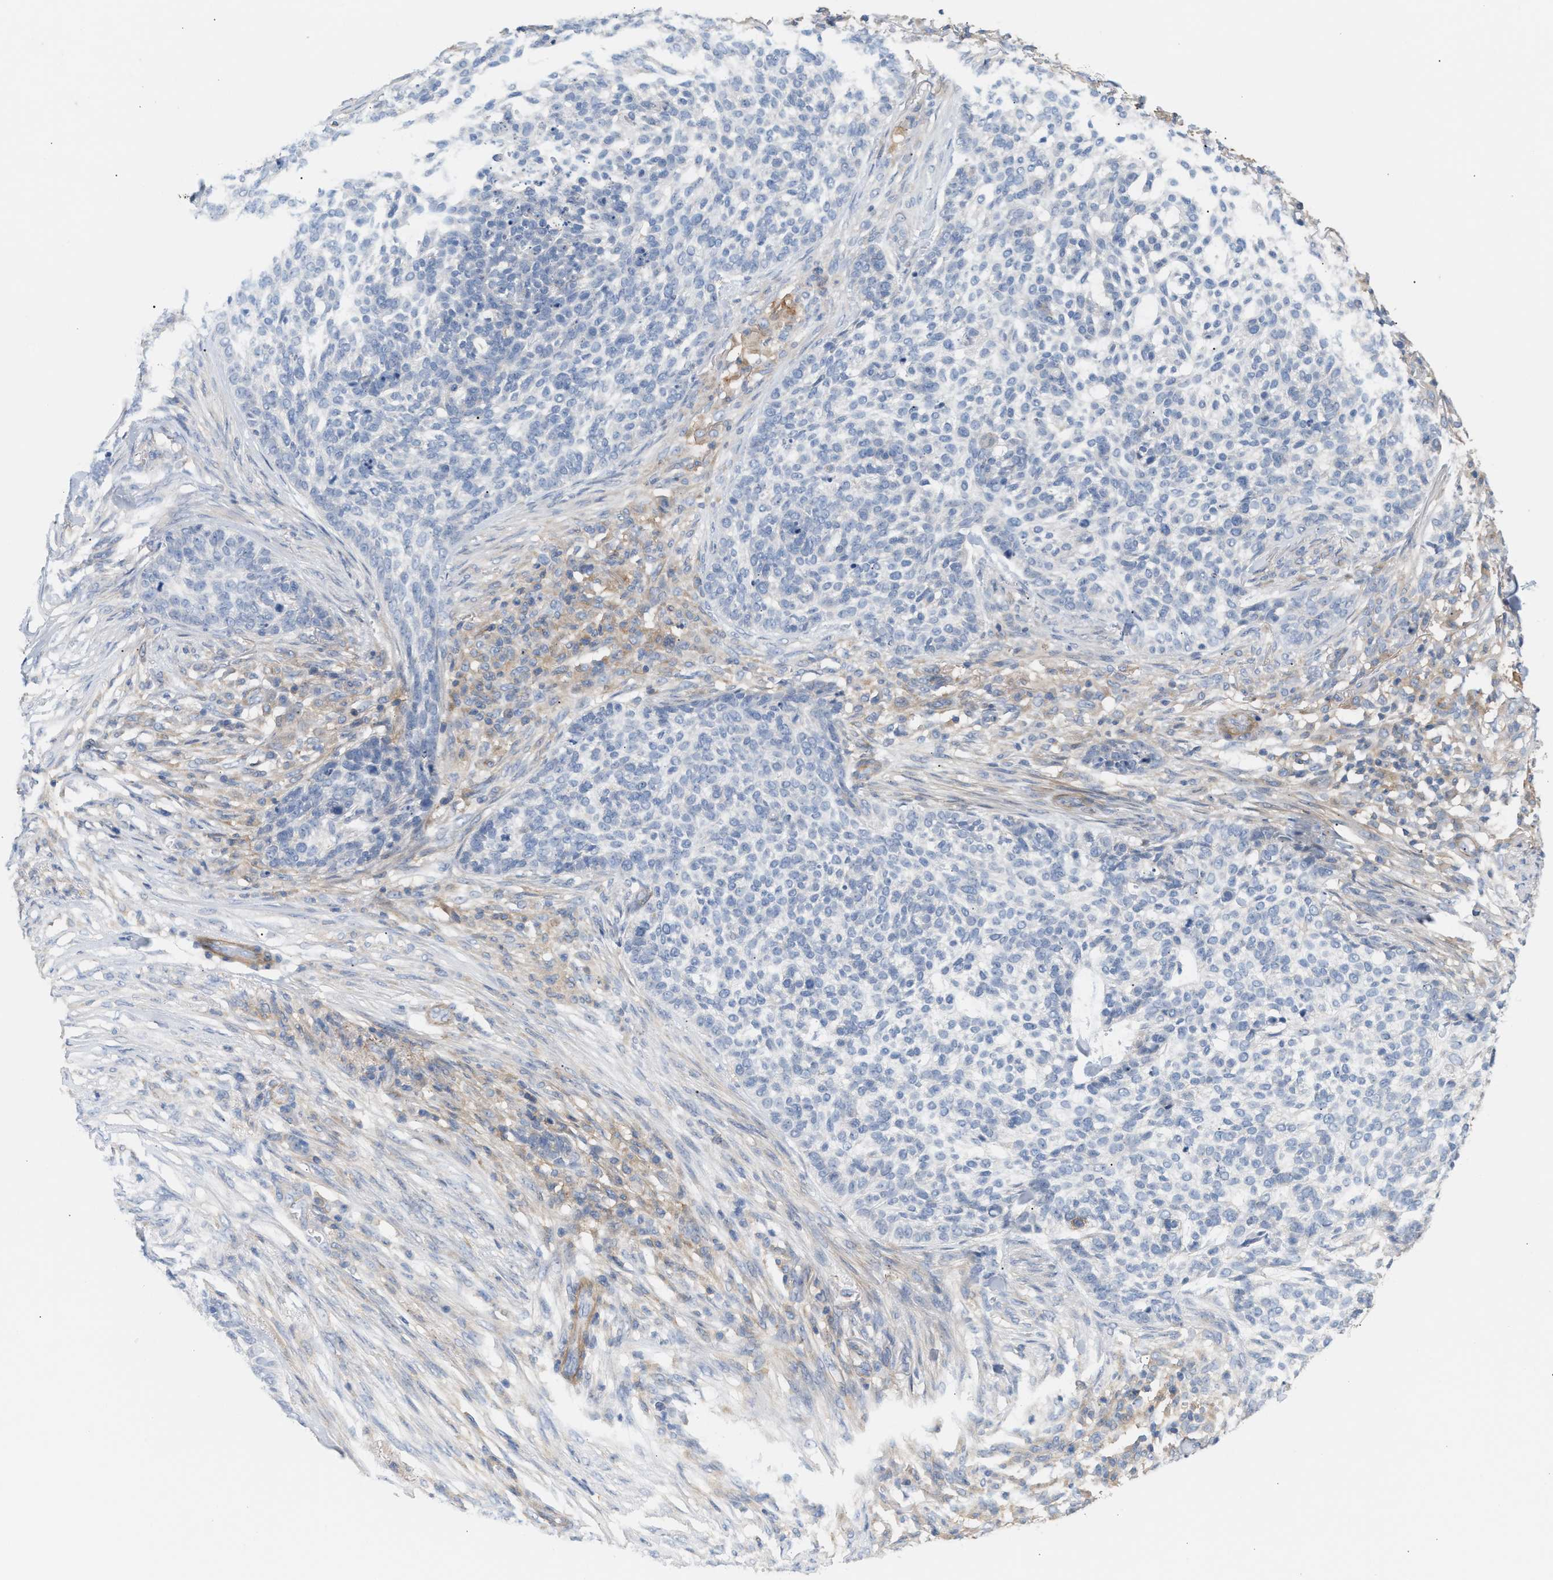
{"staining": {"intensity": "negative", "quantity": "none", "location": "none"}, "tissue": "skin cancer", "cell_type": "Tumor cells", "image_type": "cancer", "snomed": [{"axis": "morphology", "description": "Basal cell carcinoma"}, {"axis": "topography", "description": "Skin"}], "caption": "High power microscopy photomicrograph of an immunohistochemistry (IHC) histopathology image of basal cell carcinoma (skin), revealing no significant staining in tumor cells.", "gene": "LRCH1", "patient": {"sex": "female", "age": 64}}